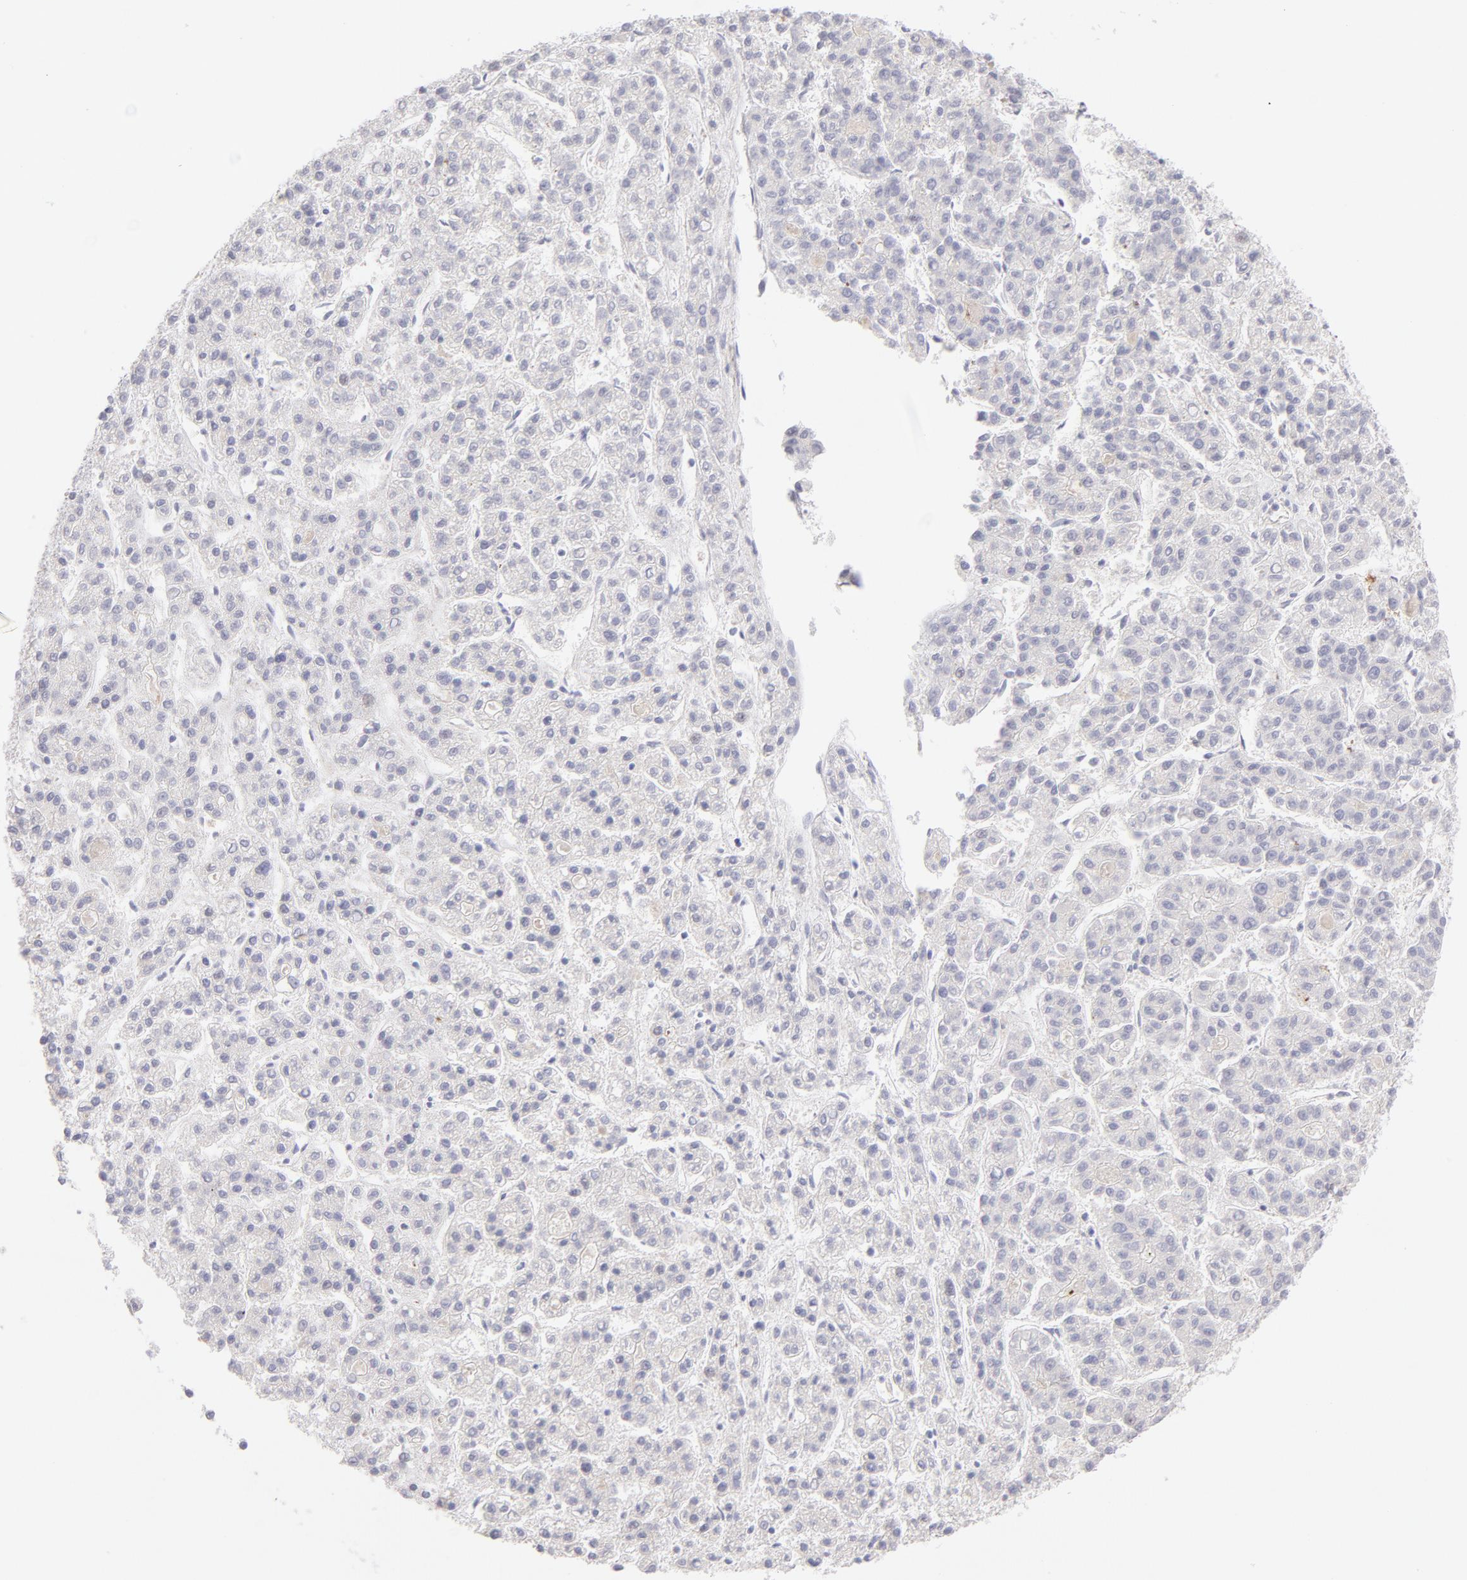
{"staining": {"intensity": "negative", "quantity": "none", "location": "none"}, "tissue": "liver cancer", "cell_type": "Tumor cells", "image_type": "cancer", "snomed": [{"axis": "morphology", "description": "Carcinoma, Hepatocellular, NOS"}, {"axis": "topography", "description": "Liver"}], "caption": "Photomicrograph shows no protein staining in tumor cells of liver hepatocellular carcinoma tissue.", "gene": "LTB4R", "patient": {"sex": "male", "age": 70}}